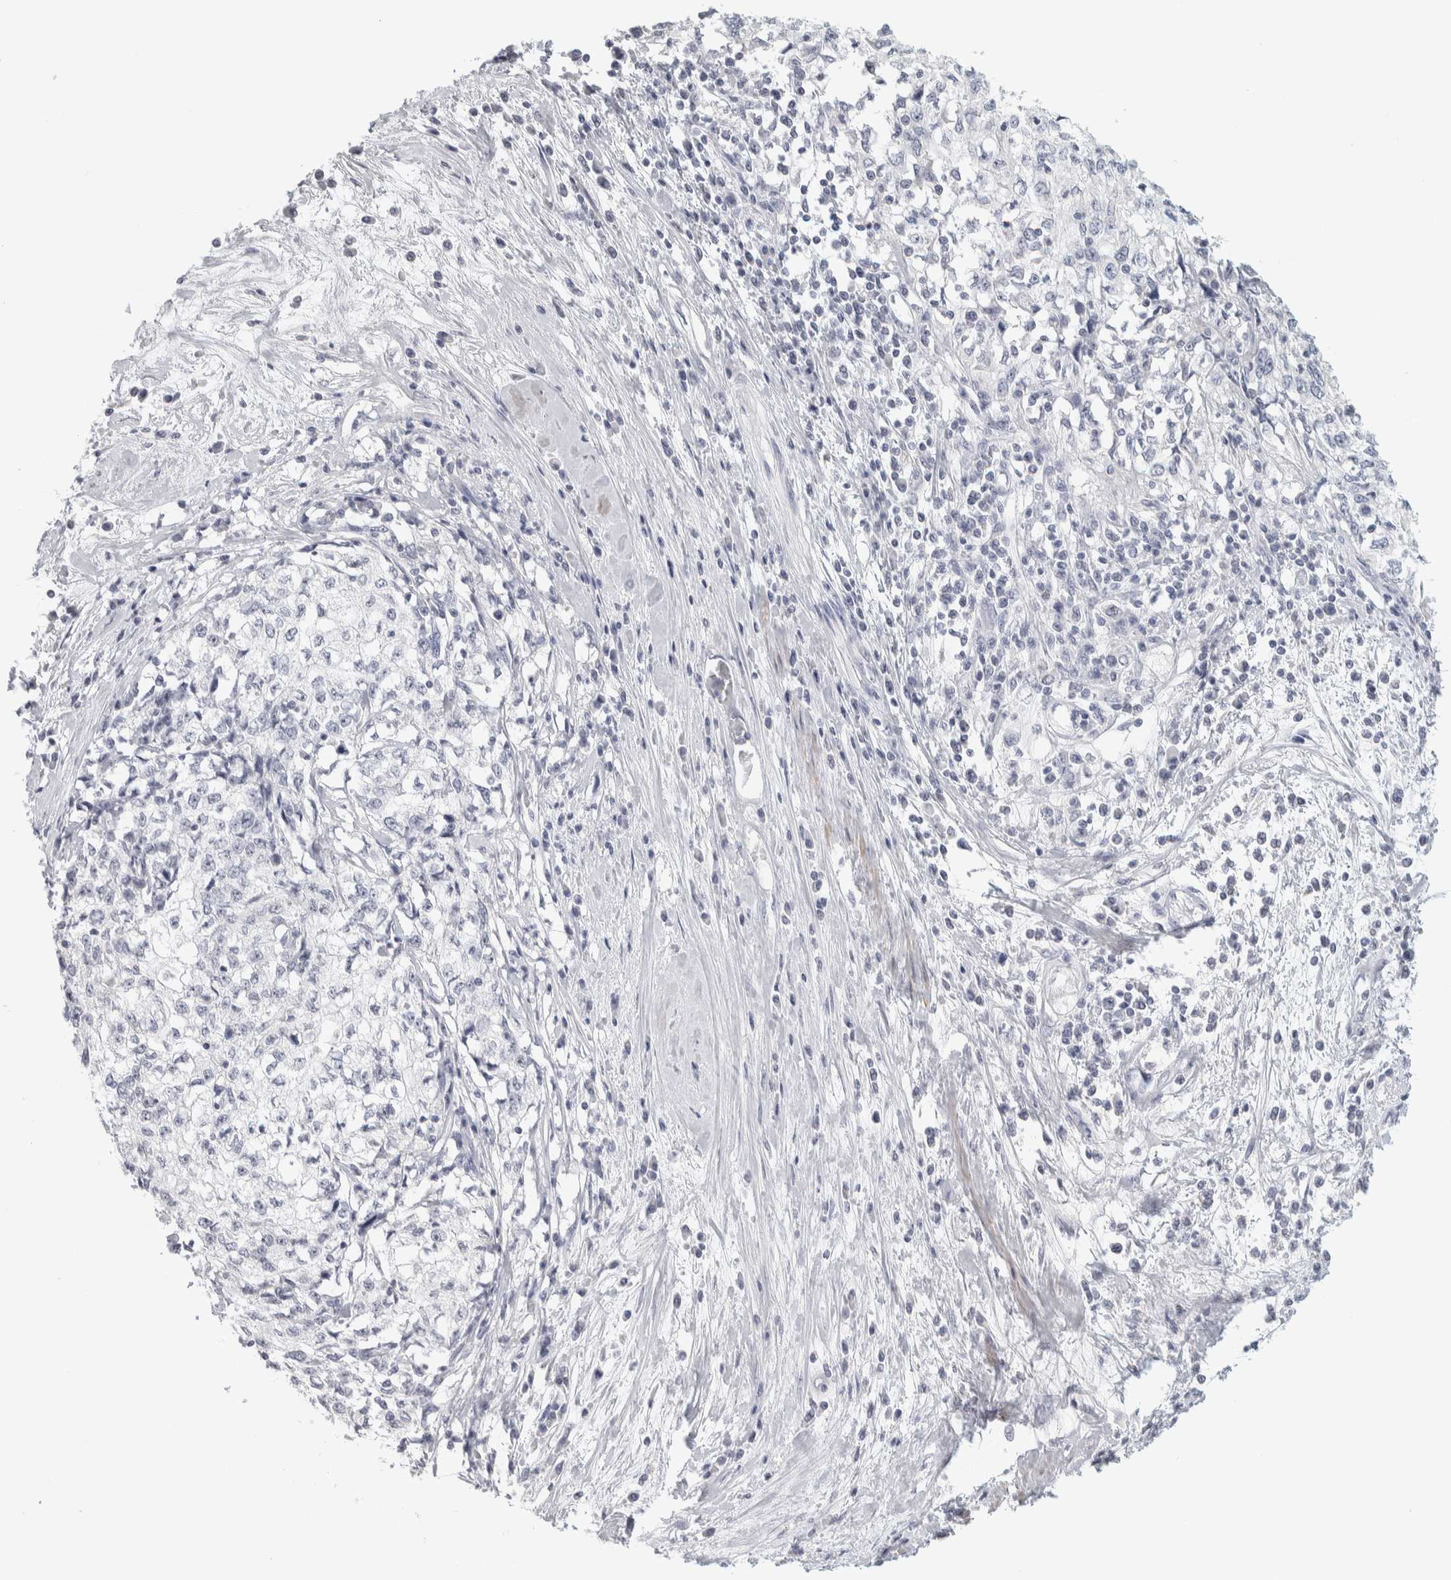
{"staining": {"intensity": "negative", "quantity": "none", "location": "none"}, "tissue": "cervical cancer", "cell_type": "Tumor cells", "image_type": "cancer", "snomed": [{"axis": "morphology", "description": "Squamous cell carcinoma, NOS"}, {"axis": "topography", "description": "Cervix"}], "caption": "IHC histopathology image of cervical squamous cell carcinoma stained for a protein (brown), which shows no positivity in tumor cells.", "gene": "DCXR", "patient": {"sex": "female", "age": 57}}